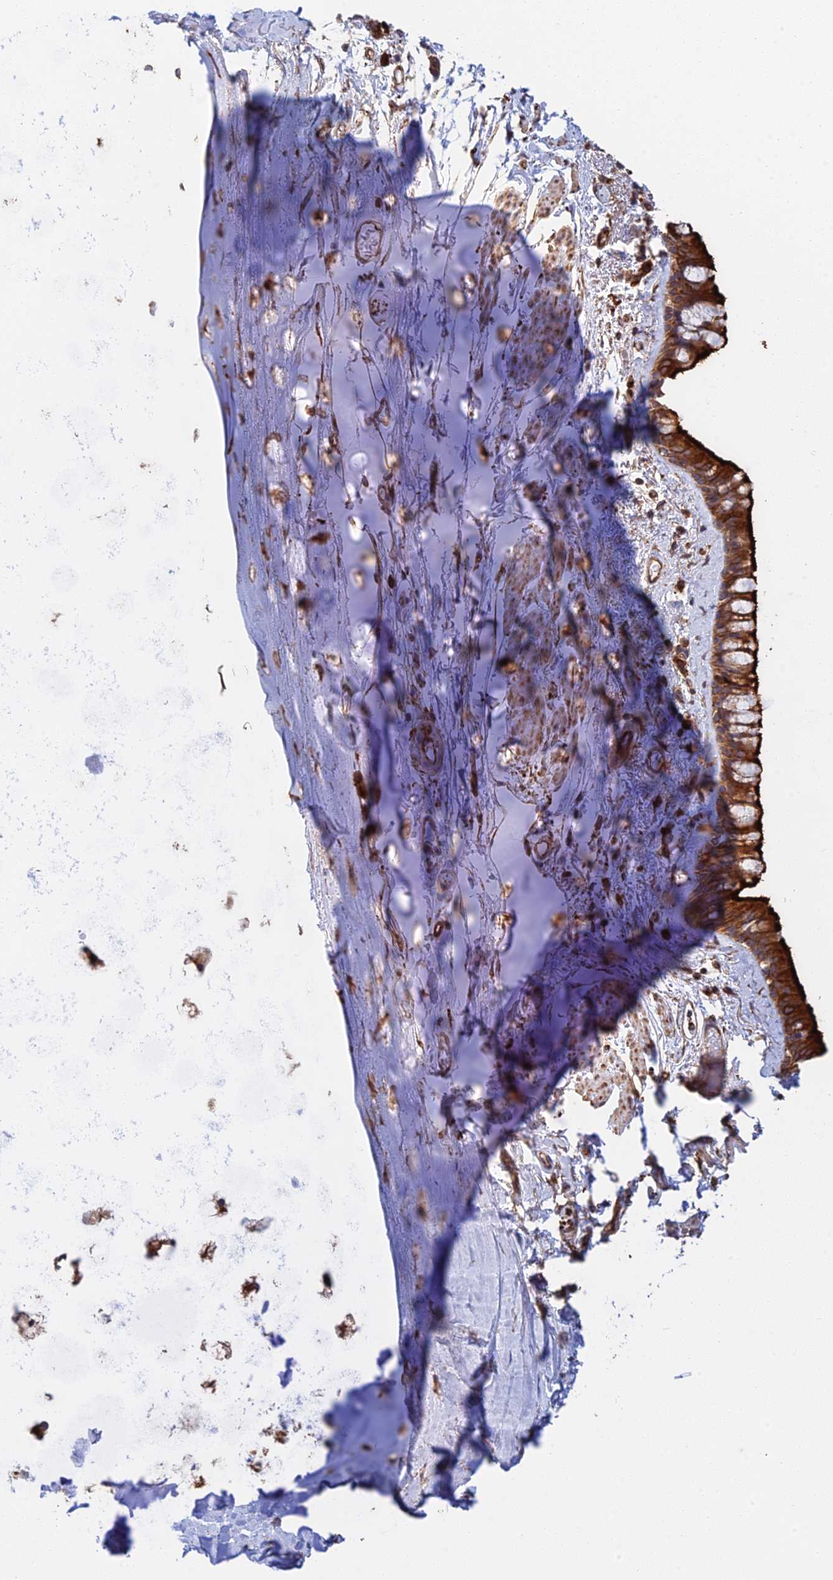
{"staining": {"intensity": "strong", "quantity": ">75%", "location": "cytoplasmic/membranous"}, "tissue": "bronchus", "cell_type": "Respiratory epithelial cells", "image_type": "normal", "snomed": [{"axis": "morphology", "description": "Normal tissue, NOS"}, {"axis": "topography", "description": "Cartilage tissue"}], "caption": "High-power microscopy captured an IHC histopathology image of unremarkable bronchus, revealing strong cytoplasmic/membranous staining in about >75% of respiratory epithelial cells. (DAB IHC, brown staining for protein, blue staining for nuclei).", "gene": "WBP11", "patient": {"sex": "male", "age": 63}}